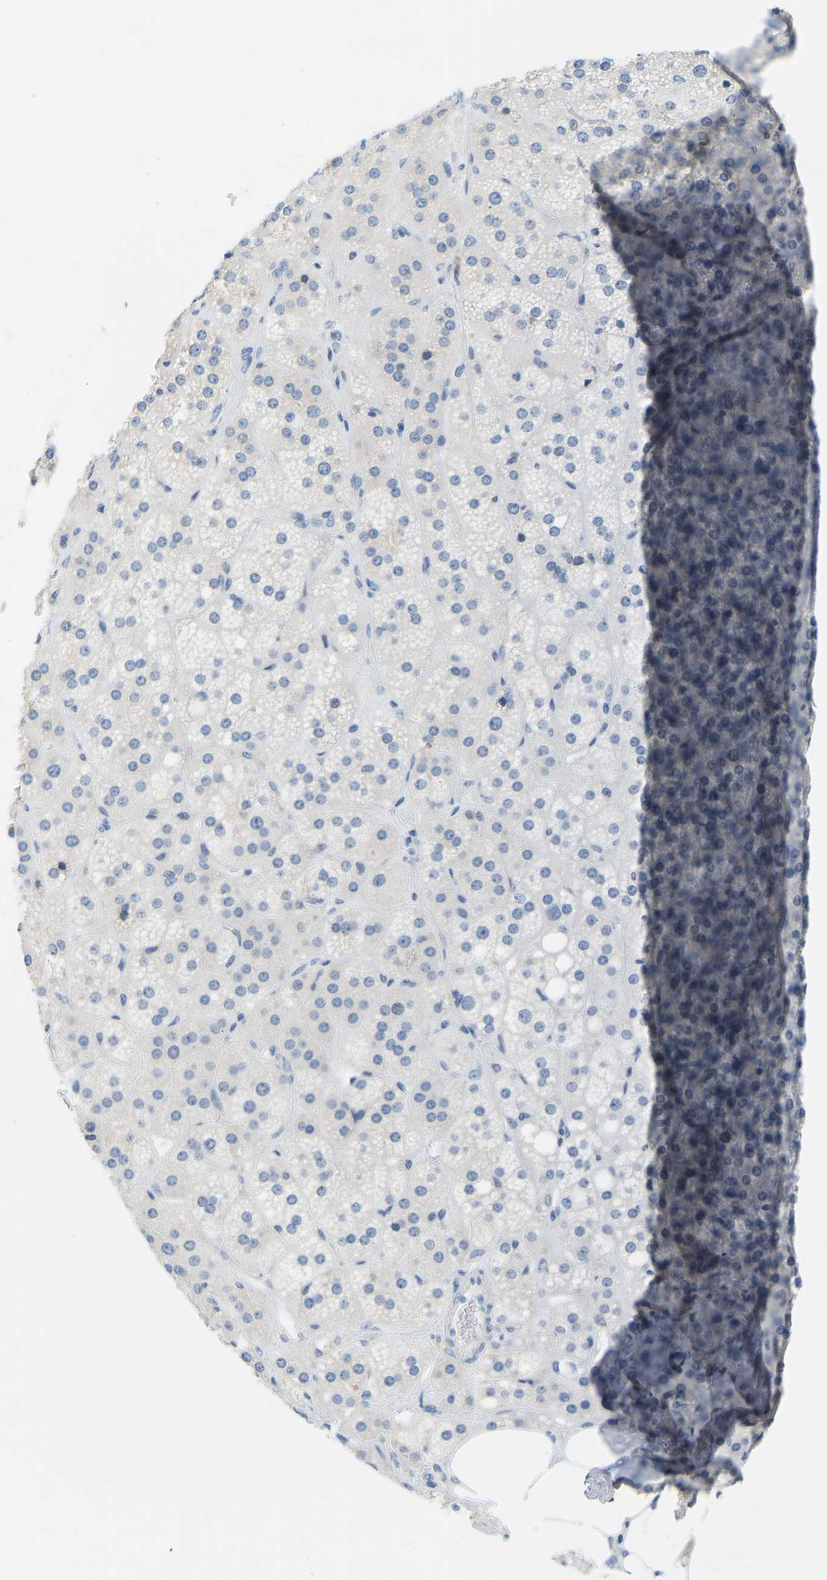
{"staining": {"intensity": "negative", "quantity": "none", "location": "none"}, "tissue": "adrenal gland", "cell_type": "Glandular cells", "image_type": "normal", "snomed": [{"axis": "morphology", "description": "Normal tissue, NOS"}, {"axis": "topography", "description": "Adrenal gland"}], "caption": "DAB (3,3'-diaminobenzidine) immunohistochemical staining of benign adrenal gland exhibits no significant staining in glandular cells. (DAB immunohistochemistry visualized using brightfield microscopy, high magnification).", "gene": "VRK1", "patient": {"sex": "female", "age": 59}}